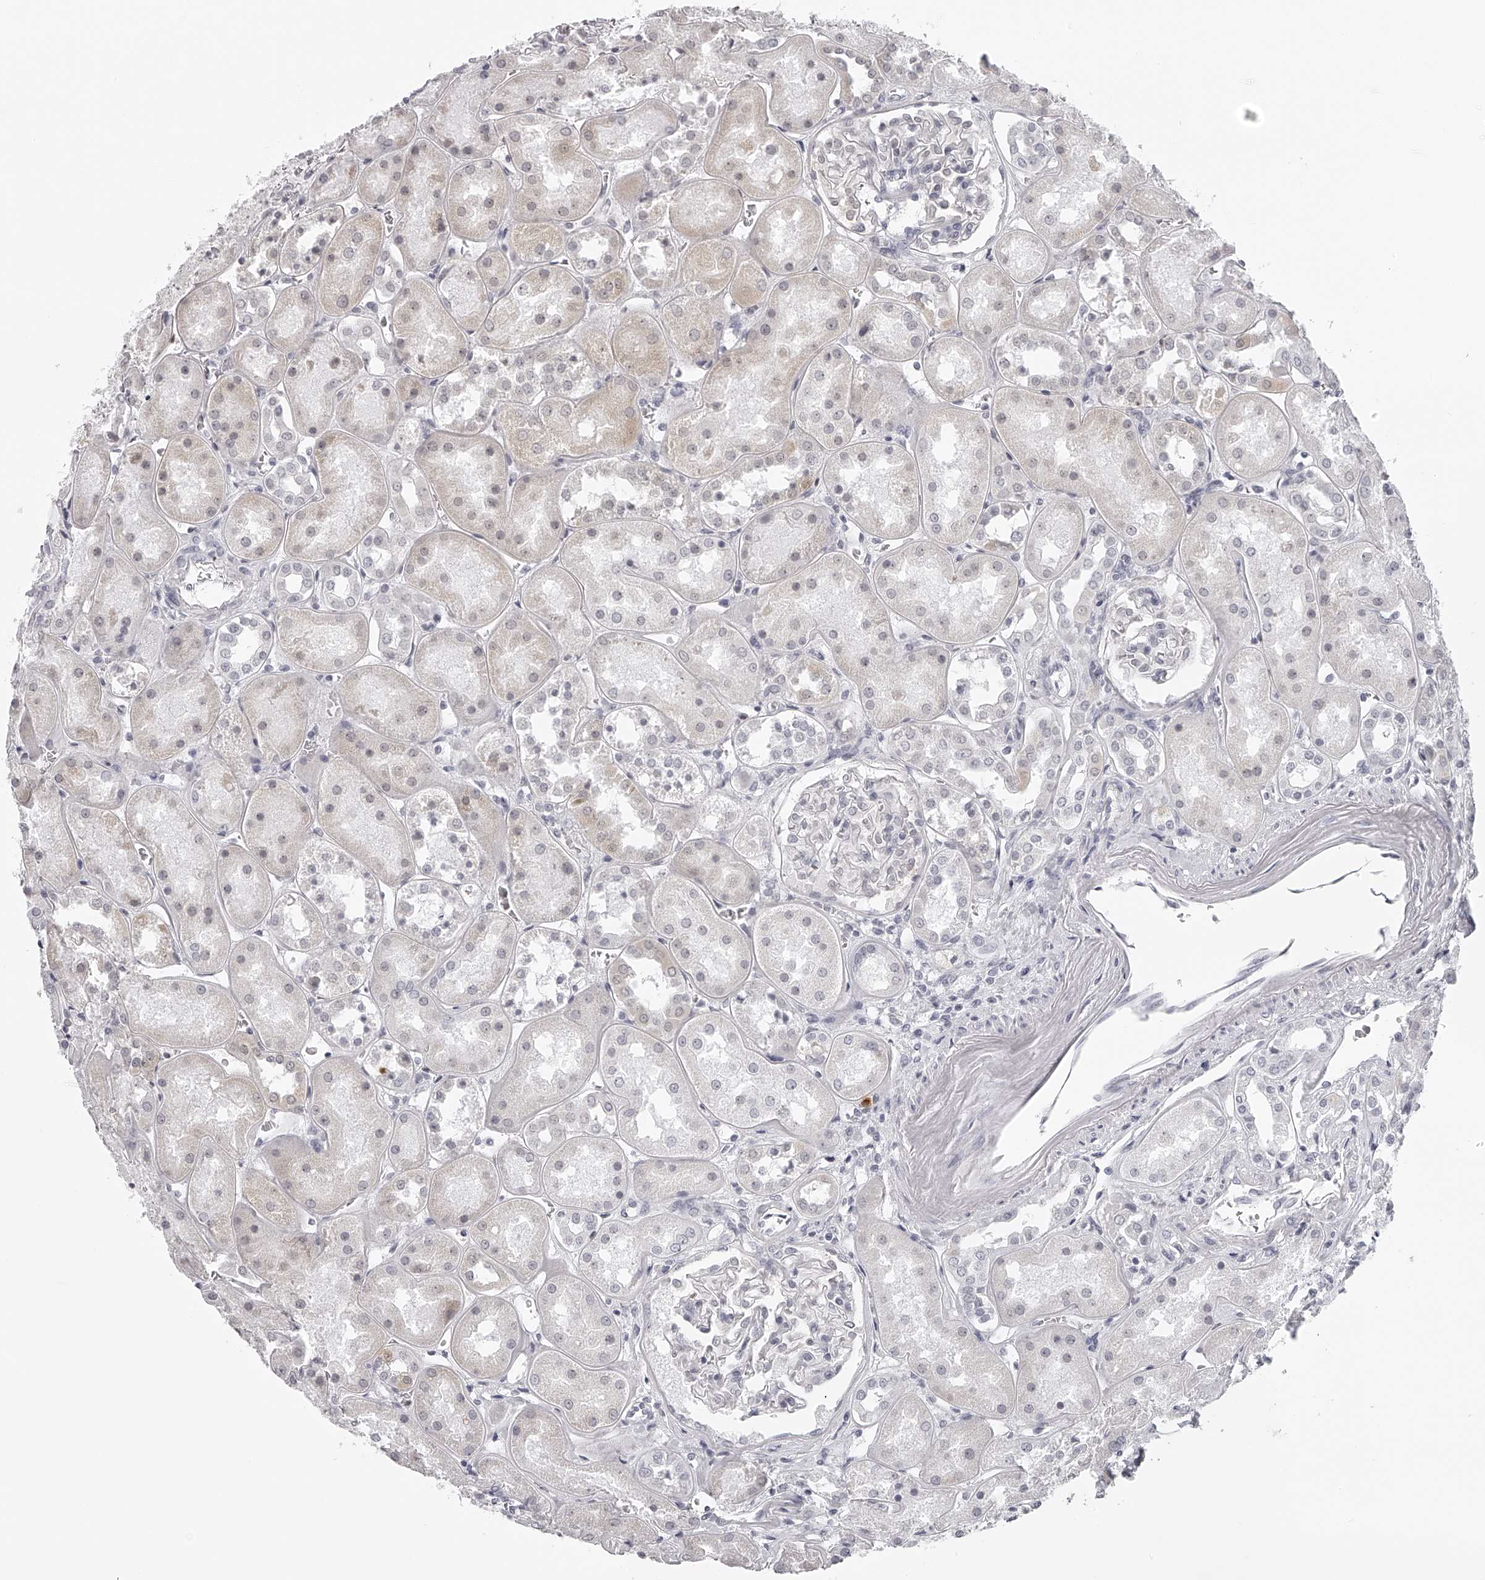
{"staining": {"intensity": "negative", "quantity": "none", "location": "none"}, "tissue": "kidney", "cell_type": "Cells in glomeruli", "image_type": "normal", "snomed": [{"axis": "morphology", "description": "Normal tissue, NOS"}, {"axis": "topography", "description": "Kidney"}], "caption": "Immunohistochemical staining of normal human kidney reveals no significant expression in cells in glomeruli.", "gene": "SEC11C", "patient": {"sex": "male", "age": 70}}